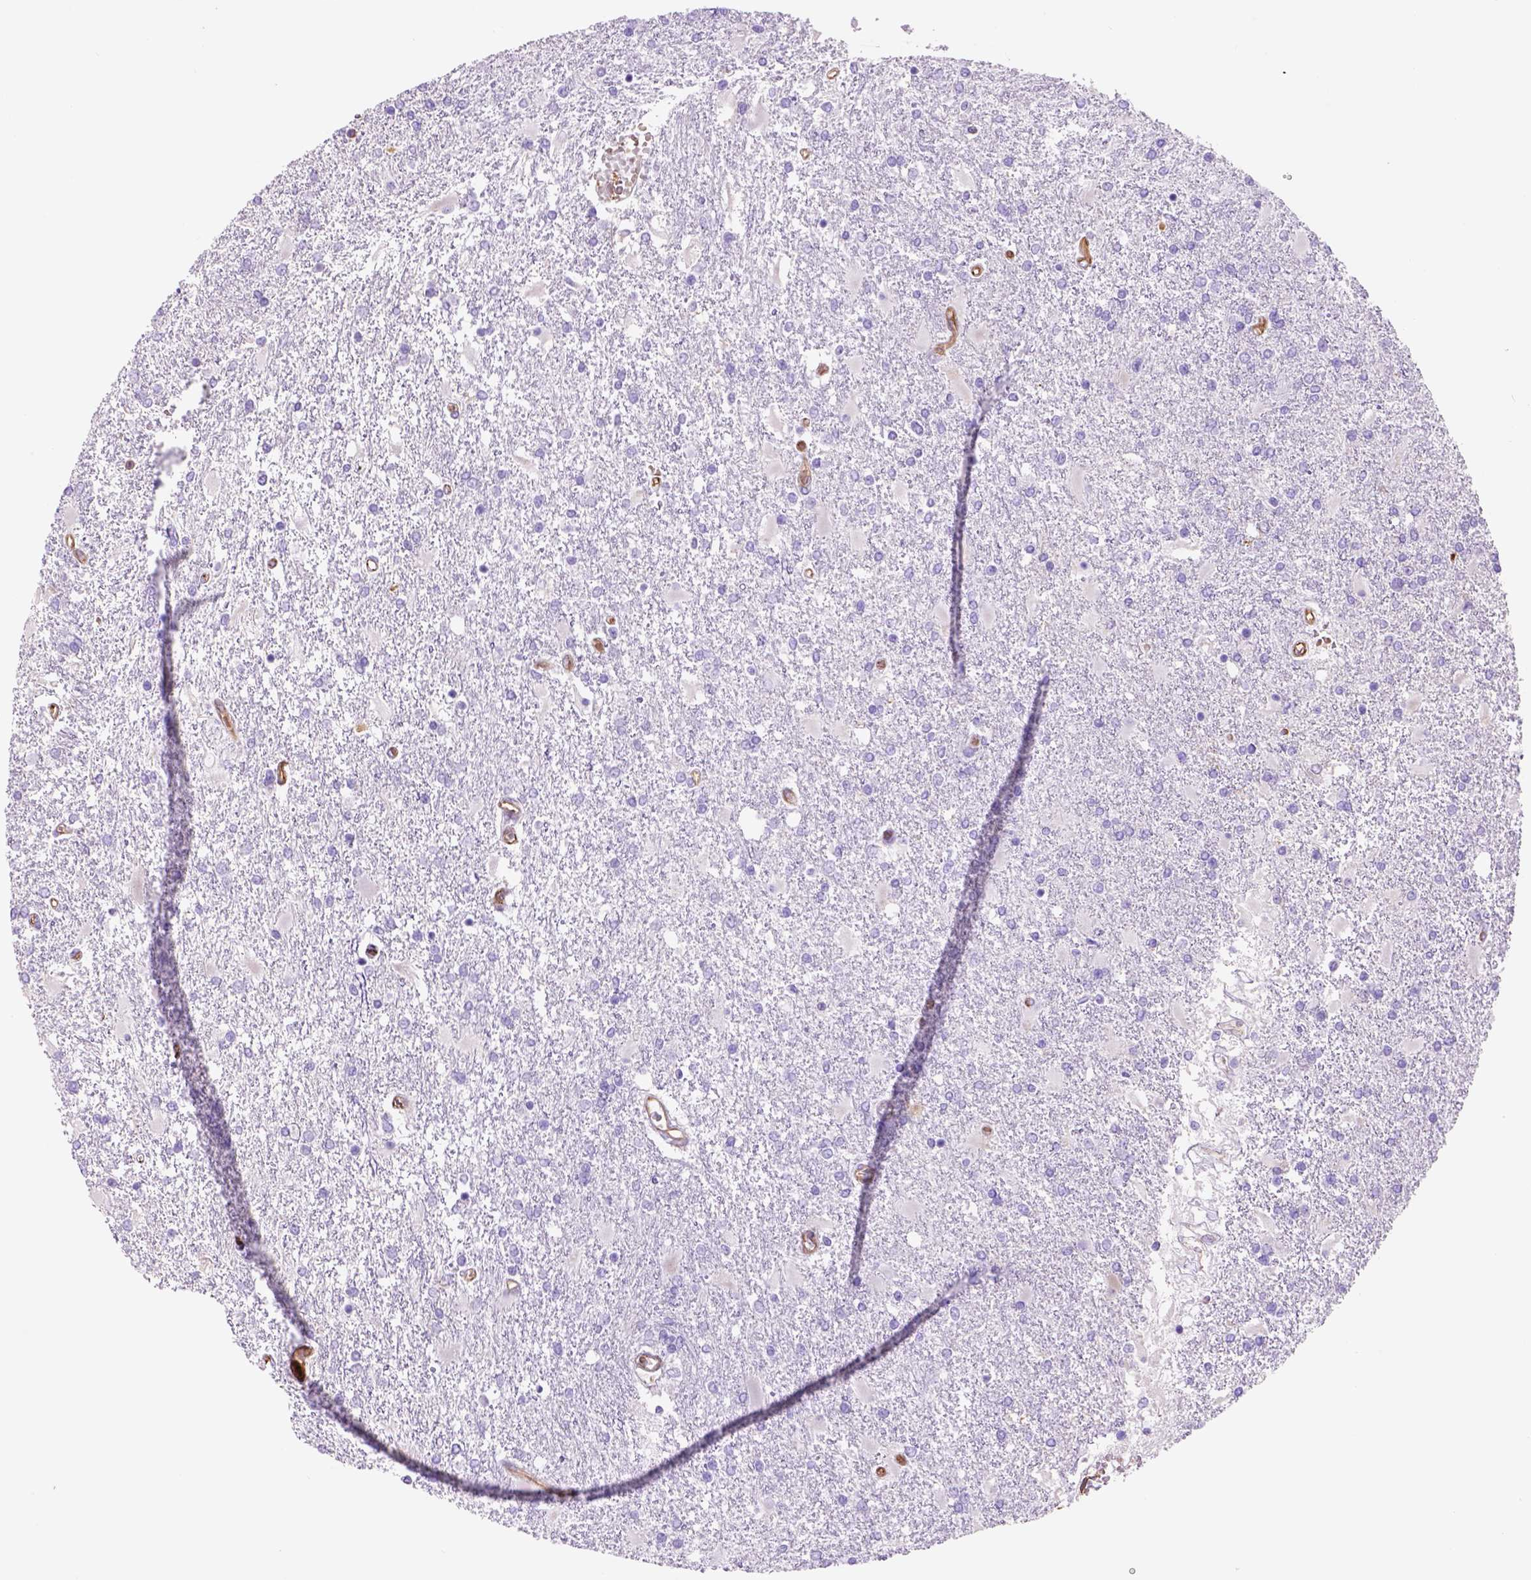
{"staining": {"intensity": "negative", "quantity": "none", "location": "none"}, "tissue": "glioma", "cell_type": "Tumor cells", "image_type": "cancer", "snomed": [{"axis": "morphology", "description": "Glioma, malignant, High grade"}, {"axis": "topography", "description": "Cerebral cortex"}], "caption": "IHC of high-grade glioma (malignant) demonstrates no staining in tumor cells.", "gene": "ZZZ3", "patient": {"sex": "male", "age": 79}}